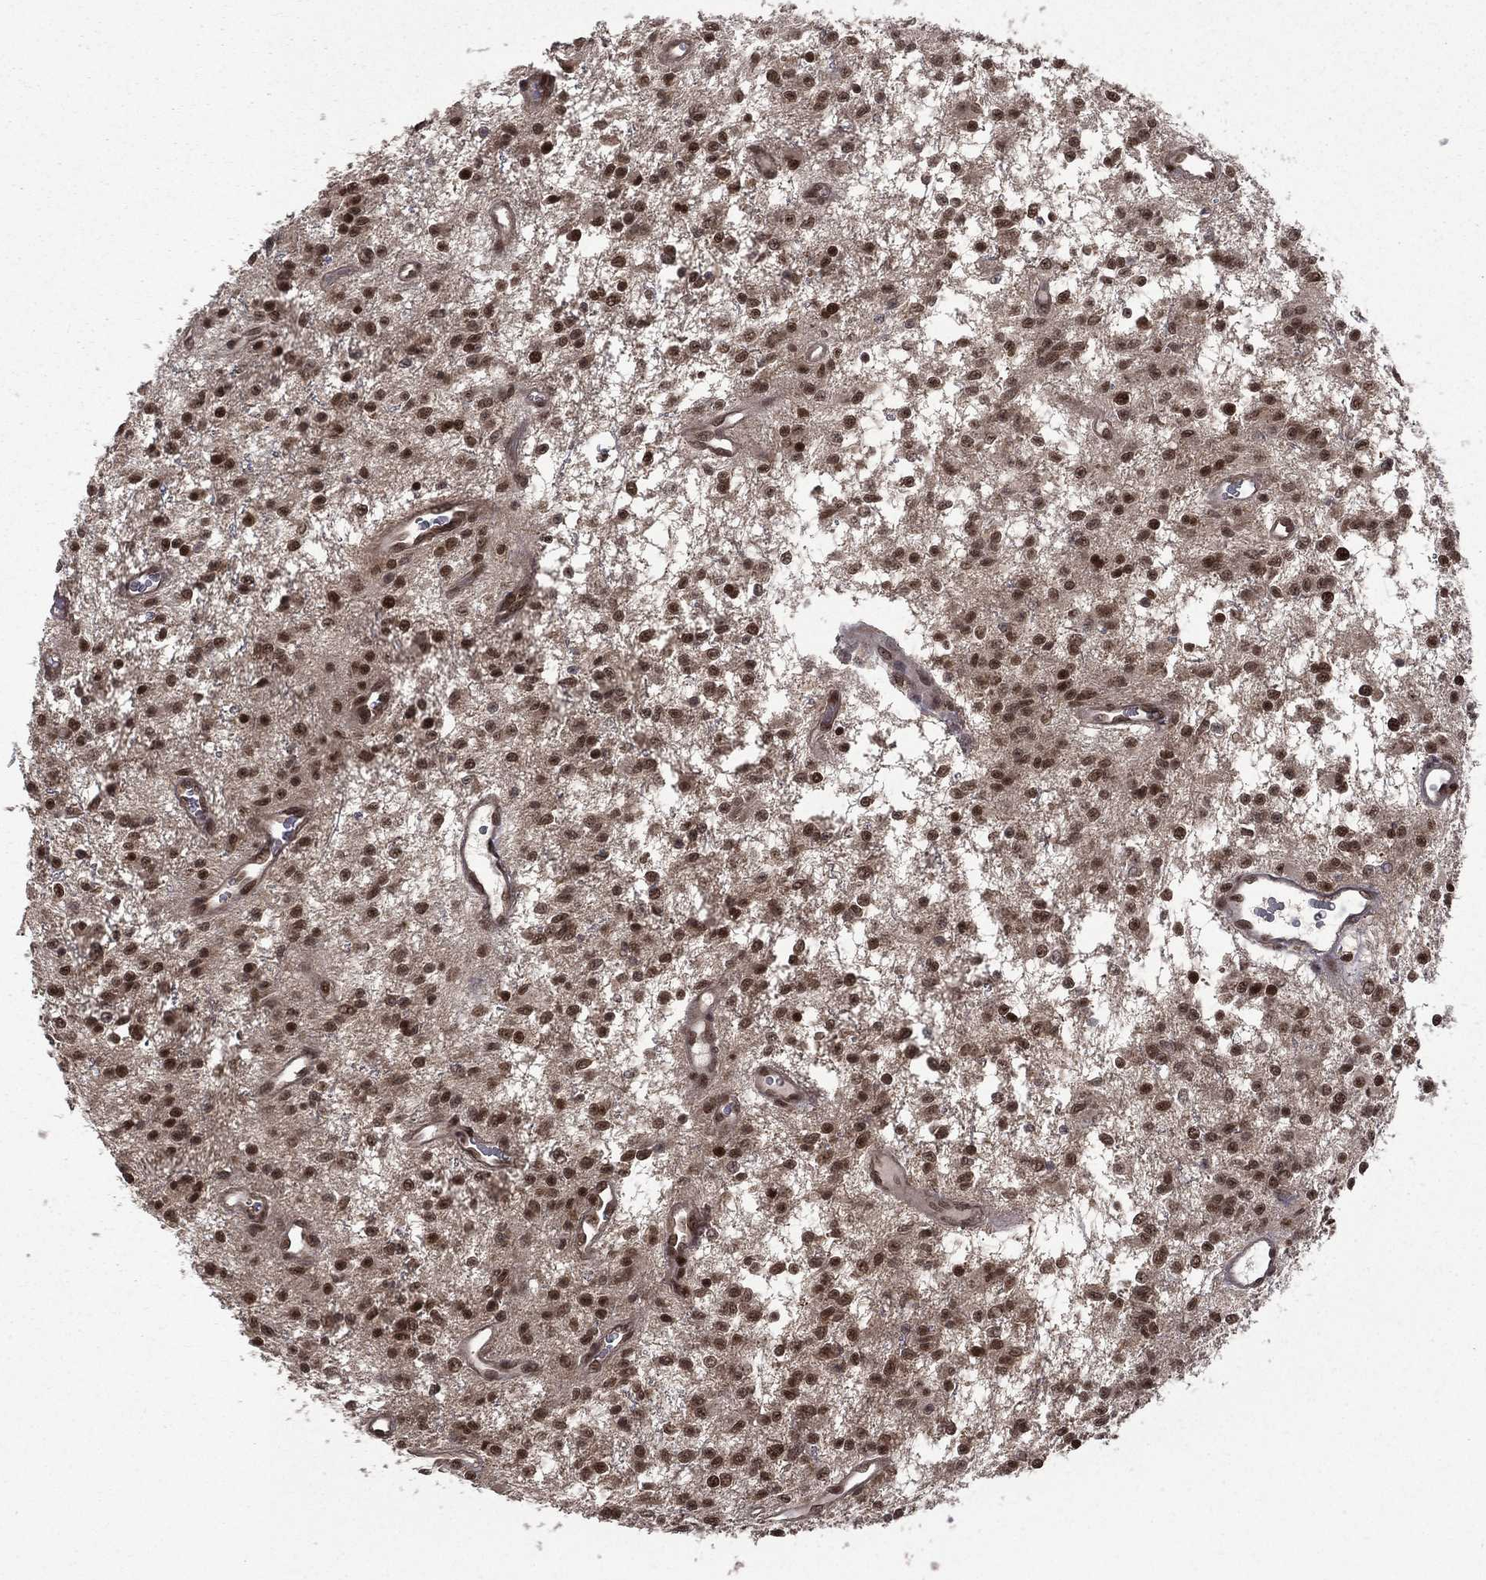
{"staining": {"intensity": "strong", "quantity": ">75%", "location": "nuclear"}, "tissue": "glioma", "cell_type": "Tumor cells", "image_type": "cancer", "snomed": [{"axis": "morphology", "description": "Glioma, malignant, Low grade"}, {"axis": "topography", "description": "Brain"}], "caption": "The immunohistochemical stain shows strong nuclear positivity in tumor cells of glioma tissue. (DAB (3,3'-diaminobenzidine) IHC, brown staining for protein, blue staining for nuclei).", "gene": "JMJD6", "patient": {"sex": "female", "age": 45}}